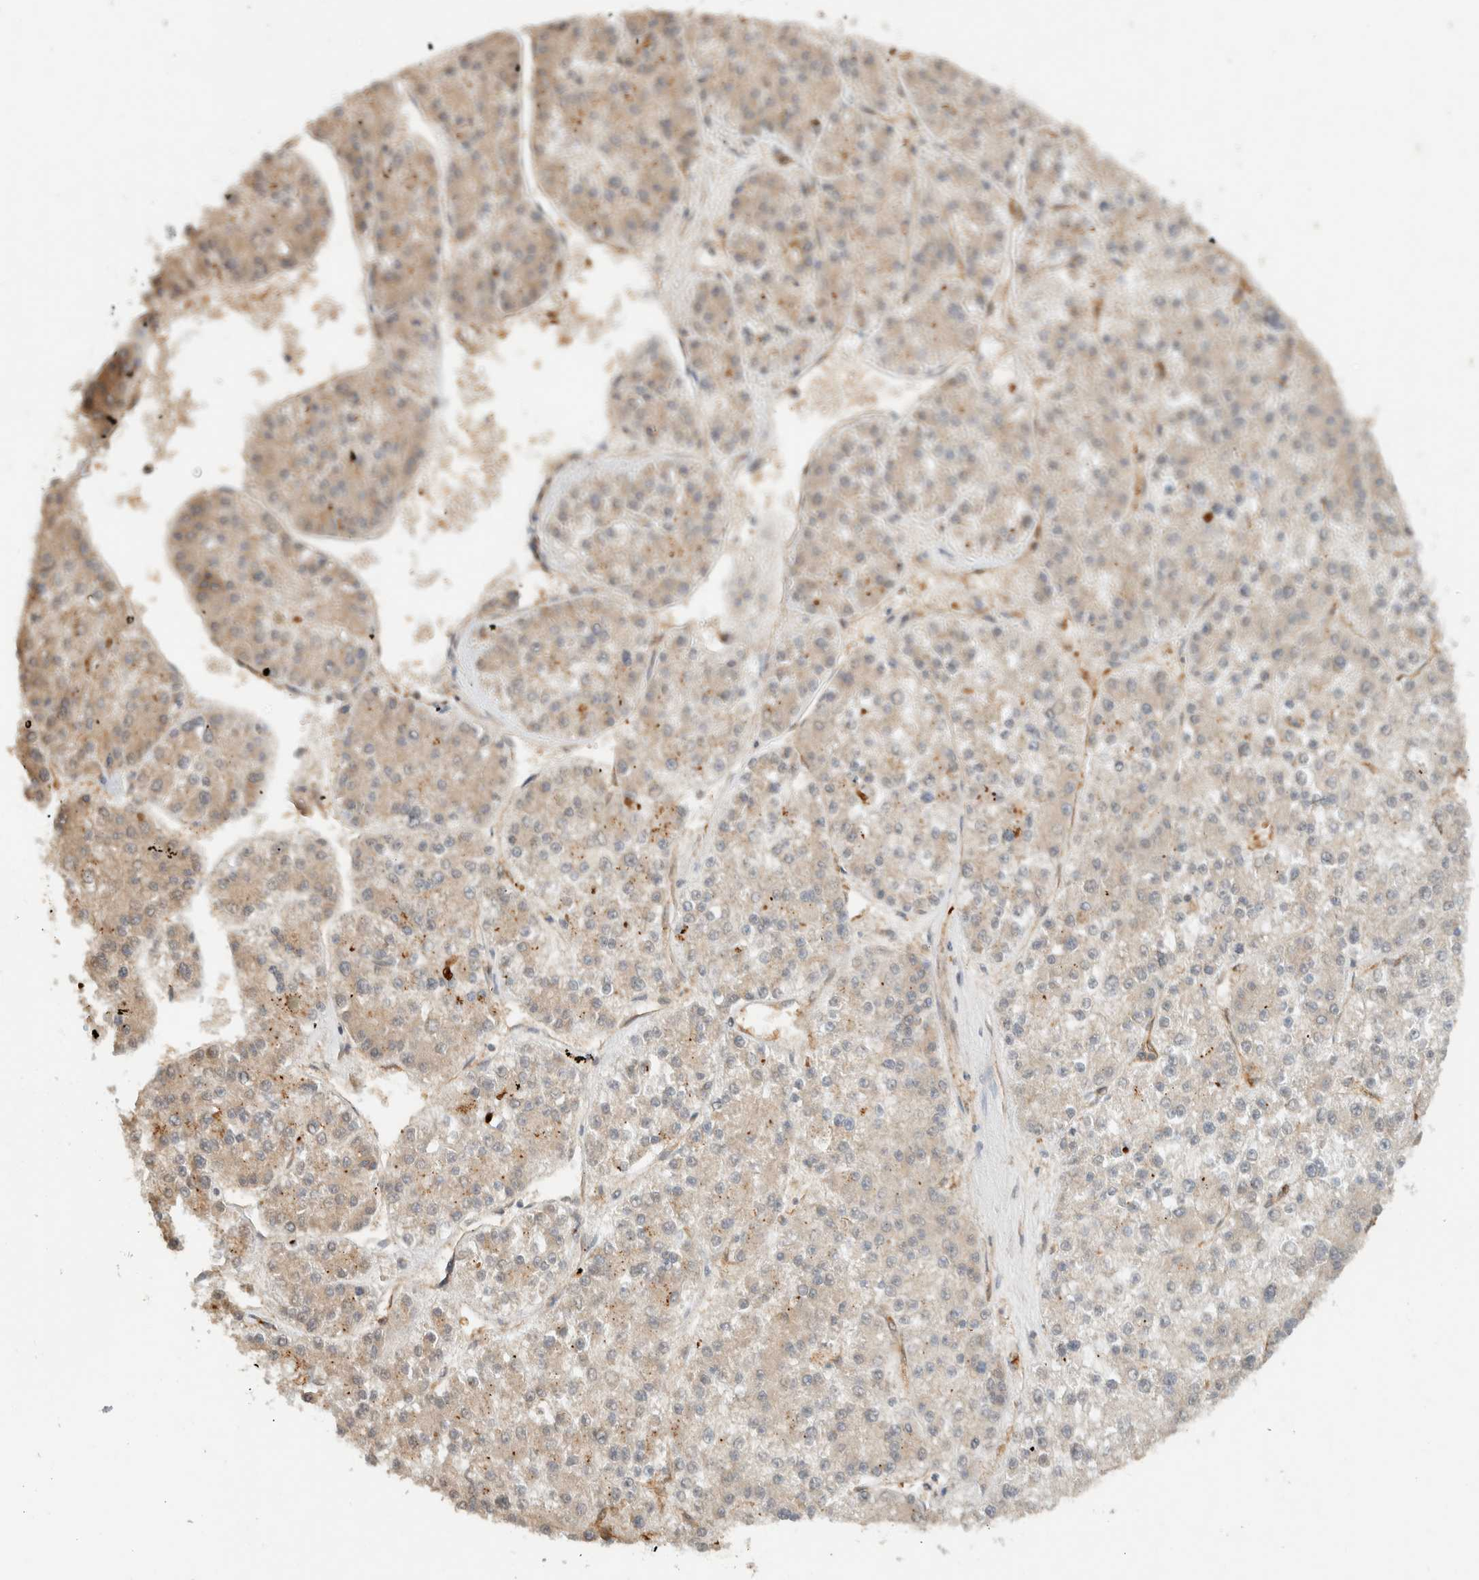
{"staining": {"intensity": "weak", "quantity": "<25%", "location": "cytoplasmic/membranous"}, "tissue": "liver cancer", "cell_type": "Tumor cells", "image_type": "cancer", "snomed": [{"axis": "morphology", "description": "Carcinoma, Hepatocellular, NOS"}, {"axis": "topography", "description": "Liver"}], "caption": "DAB immunohistochemical staining of hepatocellular carcinoma (liver) reveals no significant positivity in tumor cells.", "gene": "CA13", "patient": {"sex": "female", "age": 73}}